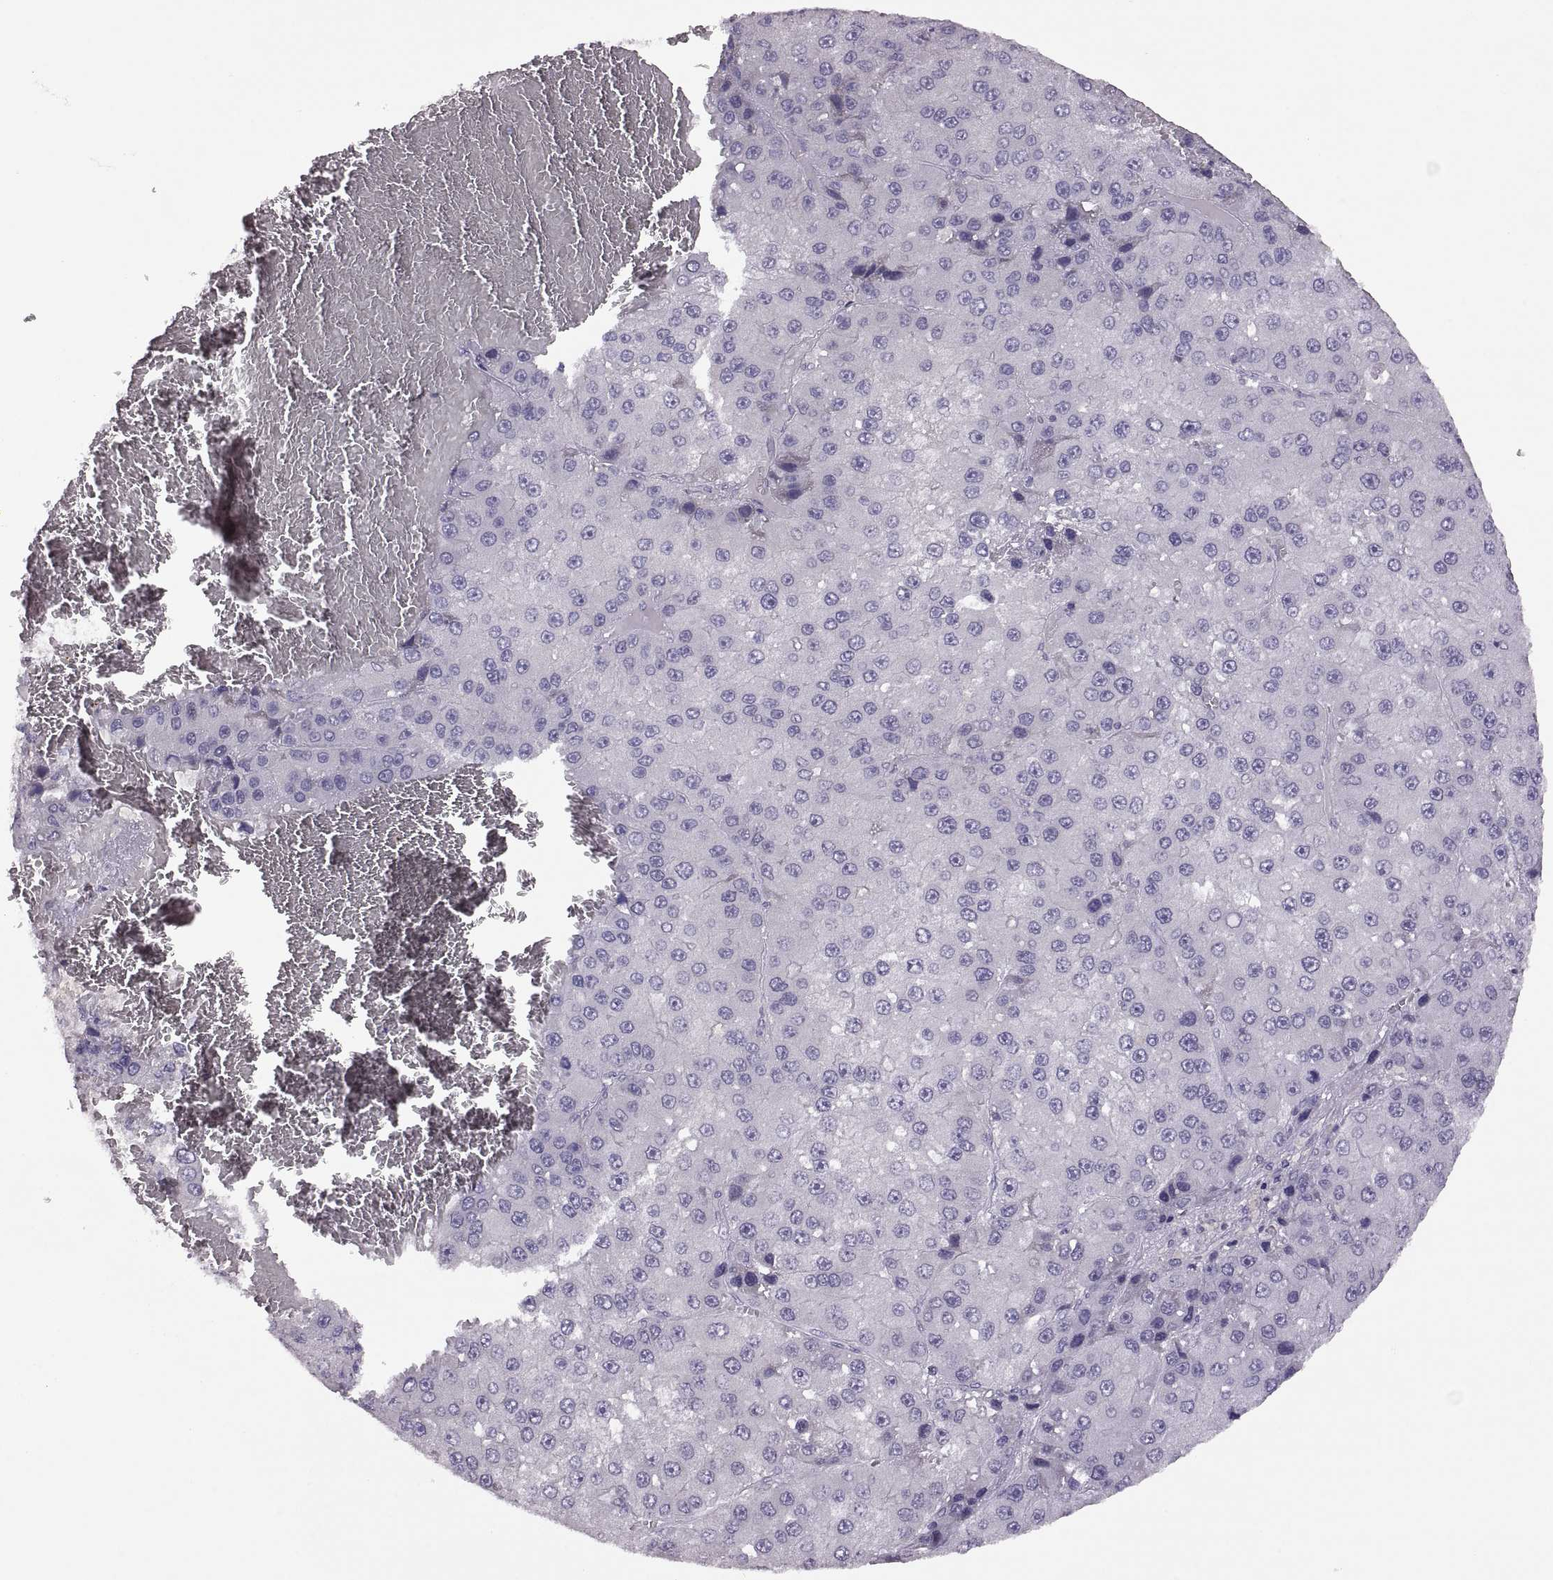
{"staining": {"intensity": "negative", "quantity": "none", "location": "none"}, "tissue": "liver cancer", "cell_type": "Tumor cells", "image_type": "cancer", "snomed": [{"axis": "morphology", "description": "Carcinoma, Hepatocellular, NOS"}, {"axis": "topography", "description": "Liver"}], "caption": "Protein analysis of liver hepatocellular carcinoma displays no significant positivity in tumor cells.", "gene": "TBX19", "patient": {"sex": "female", "age": 73}}